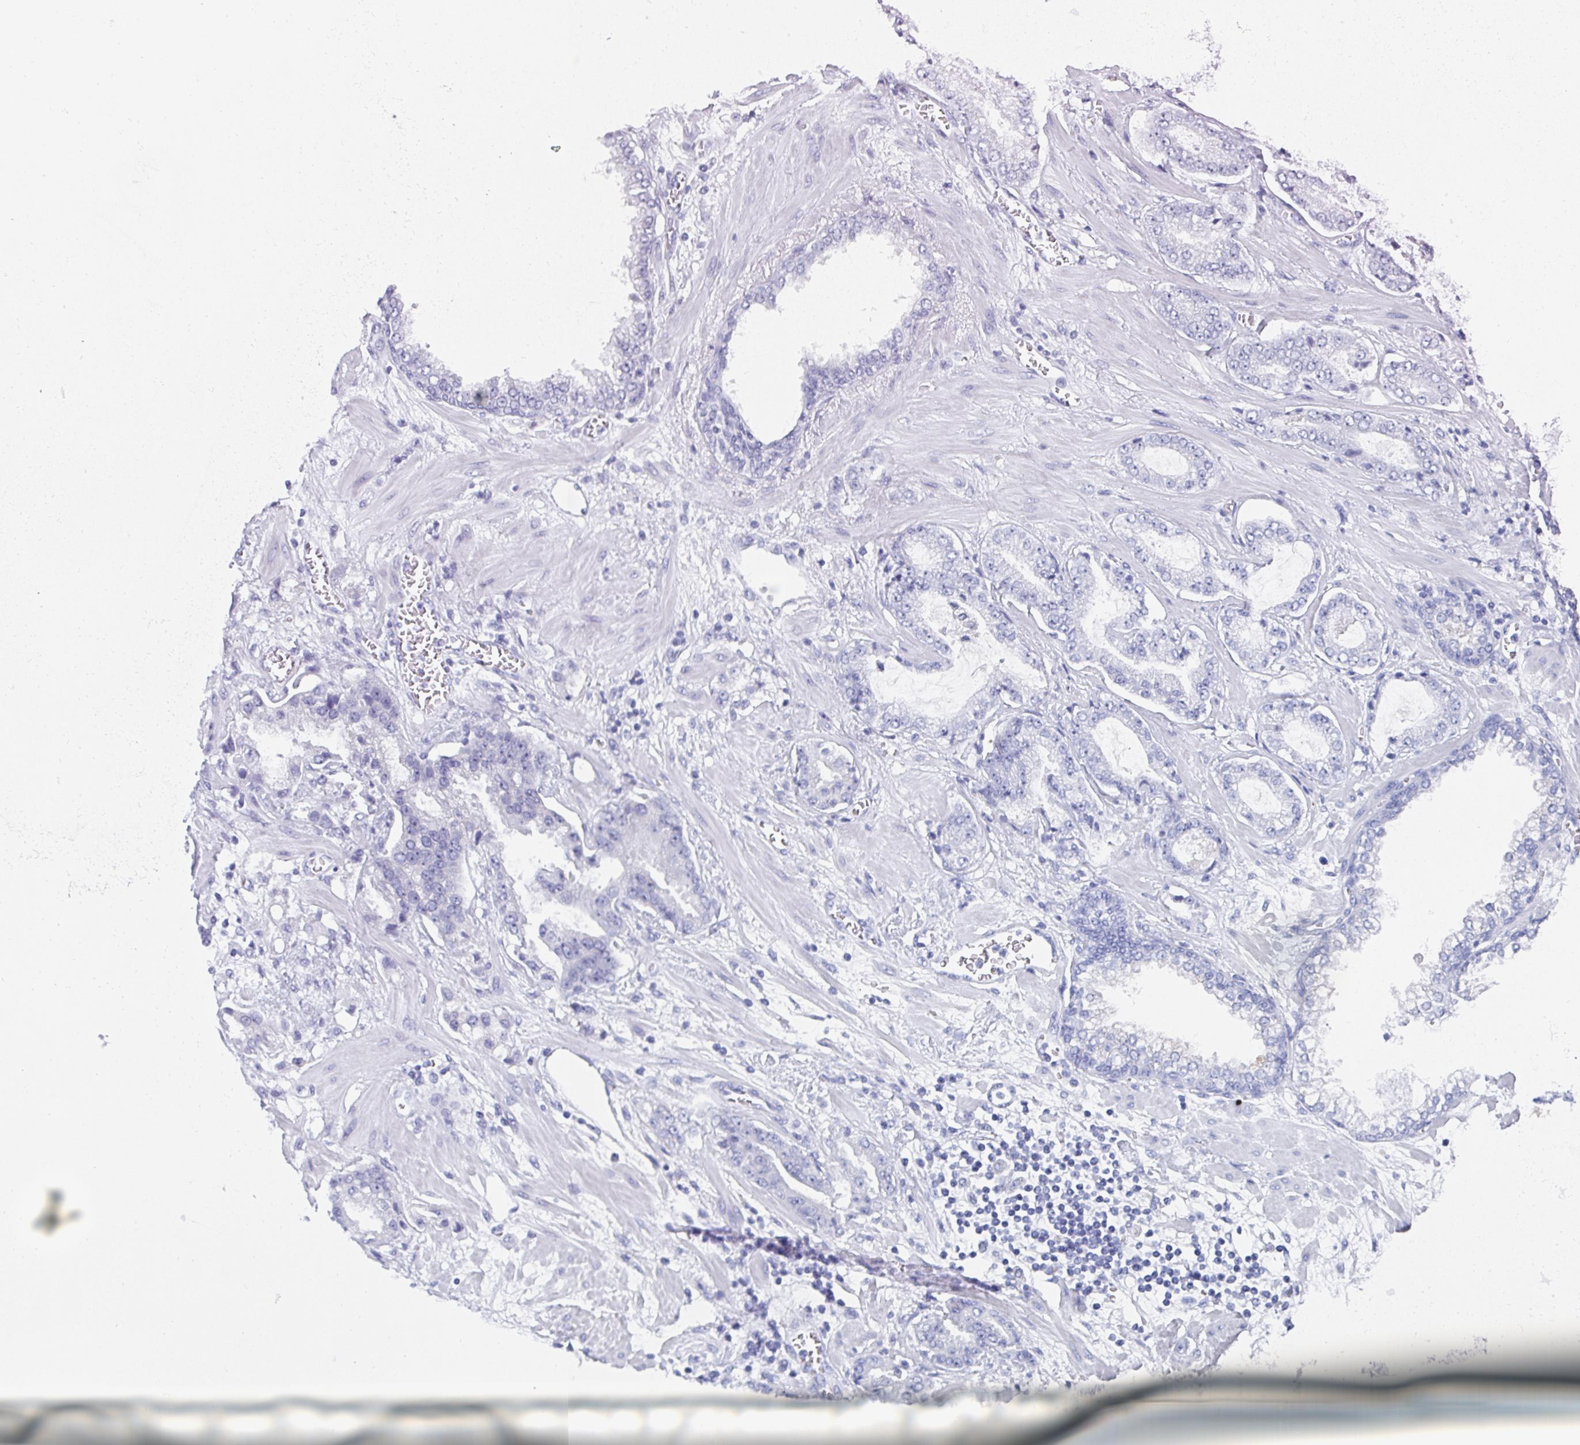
{"staining": {"intensity": "negative", "quantity": "none", "location": "none"}, "tissue": "prostate cancer", "cell_type": "Tumor cells", "image_type": "cancer", "snomed": [{"axis": "morphology", "description": "Adenocarcinoma, Low grade"}, {"axis": "topography", "description": "Prostate"}], "caption": "A high-resolution micrograph shows IHC staining of prostate cancer, which demonstrates no significant positivity in tumor cells.", "gene": "TNFRSF8", "patient": {"sex": "male", "age": 62}}